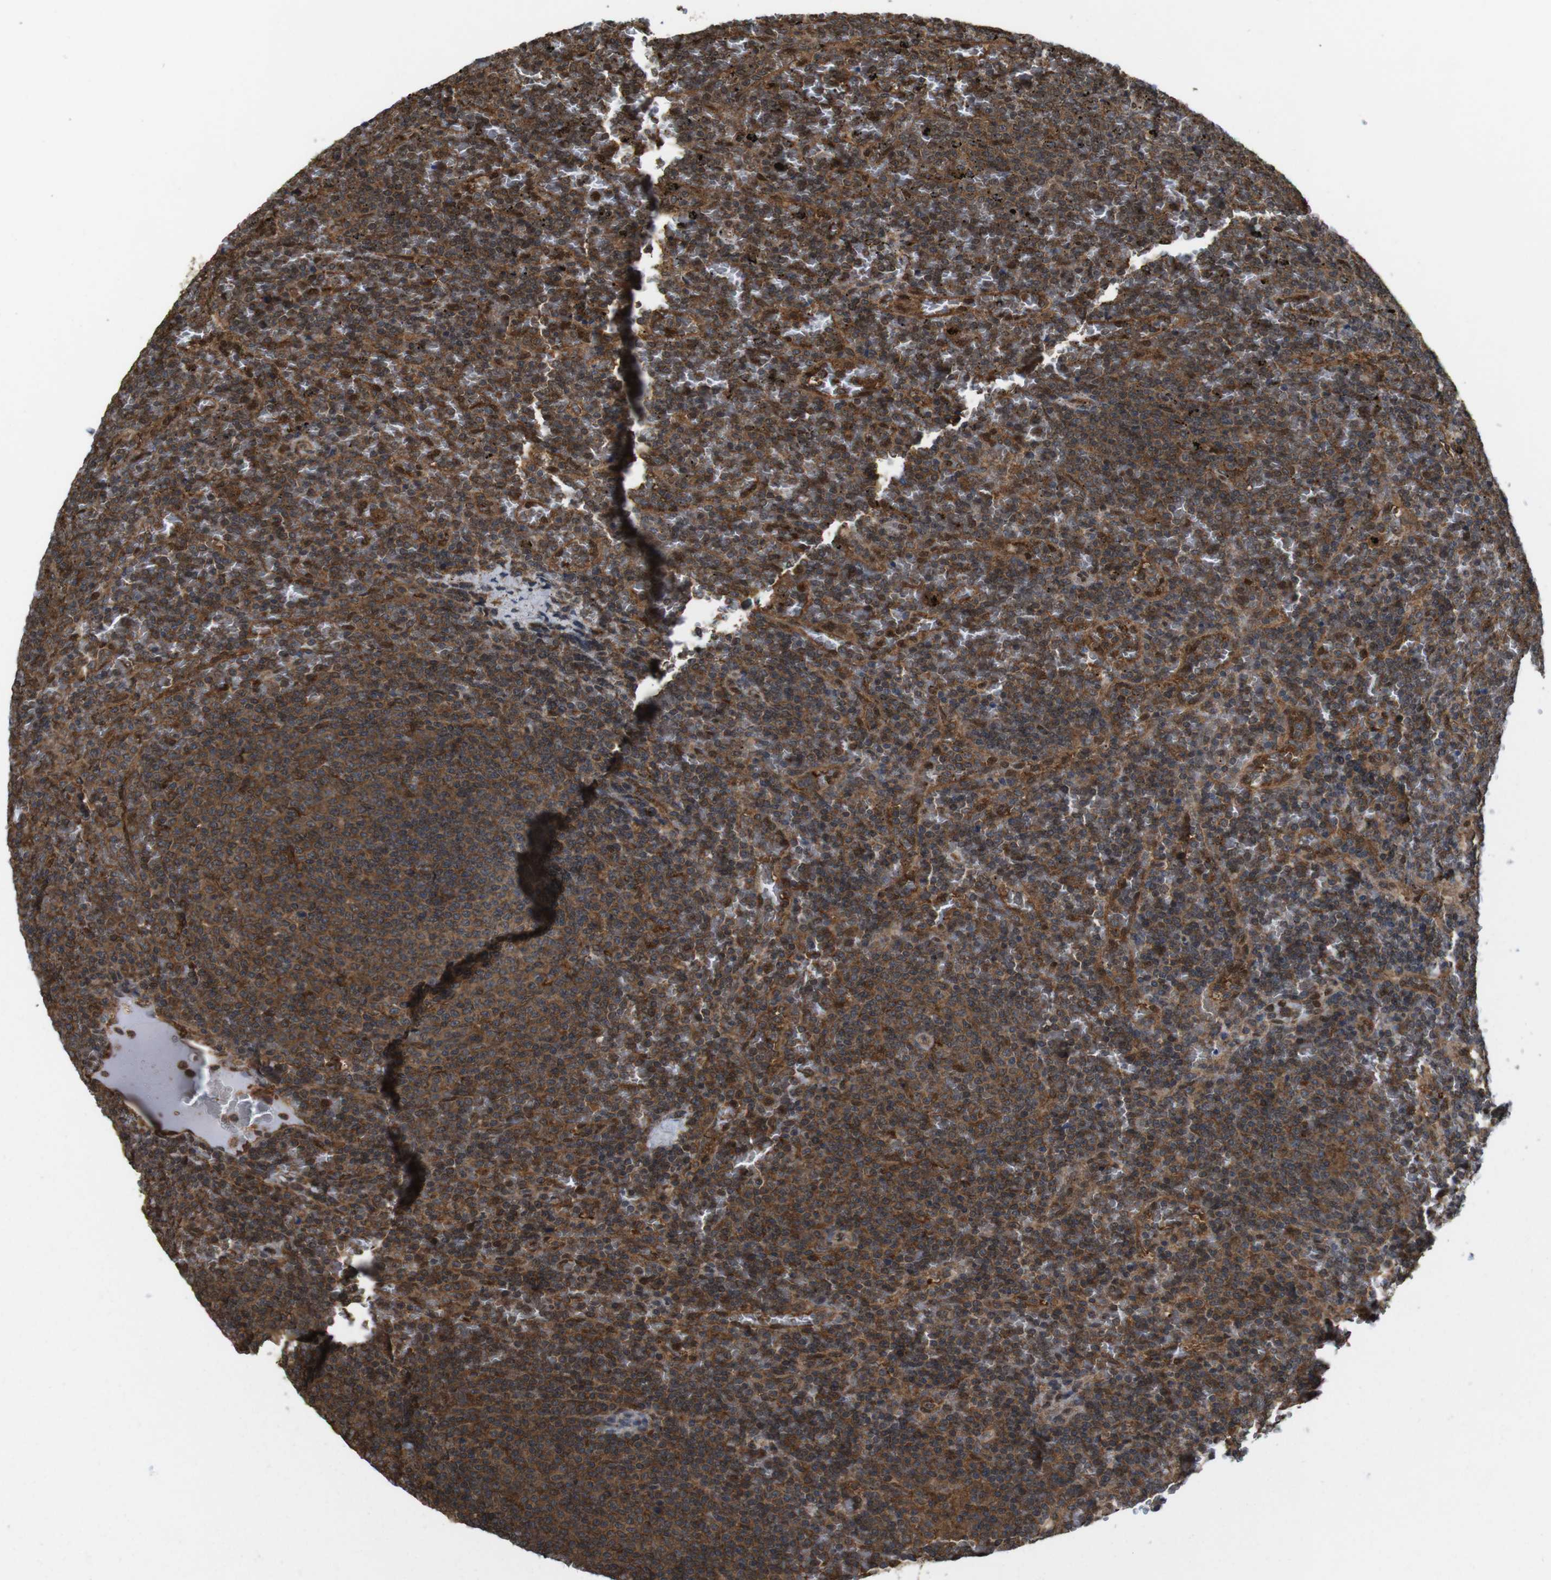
{"staining": {"intensity": "moderate", "quantity": ">75%", "location": "cytoplasmic/membranous"}, "tissue": "lymphoma", "cell_type": "Tumor cells", "image_type": "cancer", "snomed": [{"axis": "morphology", "description": "Malignant lymphoma, non-Hodgkin's type, Low grade"}, {"axis": "topography", "description": "Spleen"}], "caption": "Immunohistochemistry photomicrograph of human low-grade malignant lymphoma, non-Hodgkin's type stained for a protein (brown), which demonstrates medium levels of moderate cytoplasmic/membranous staining in about >75% of tumor cells.", "gene": "YWHAG", "patient": {"sex": "female", "age": 77}}